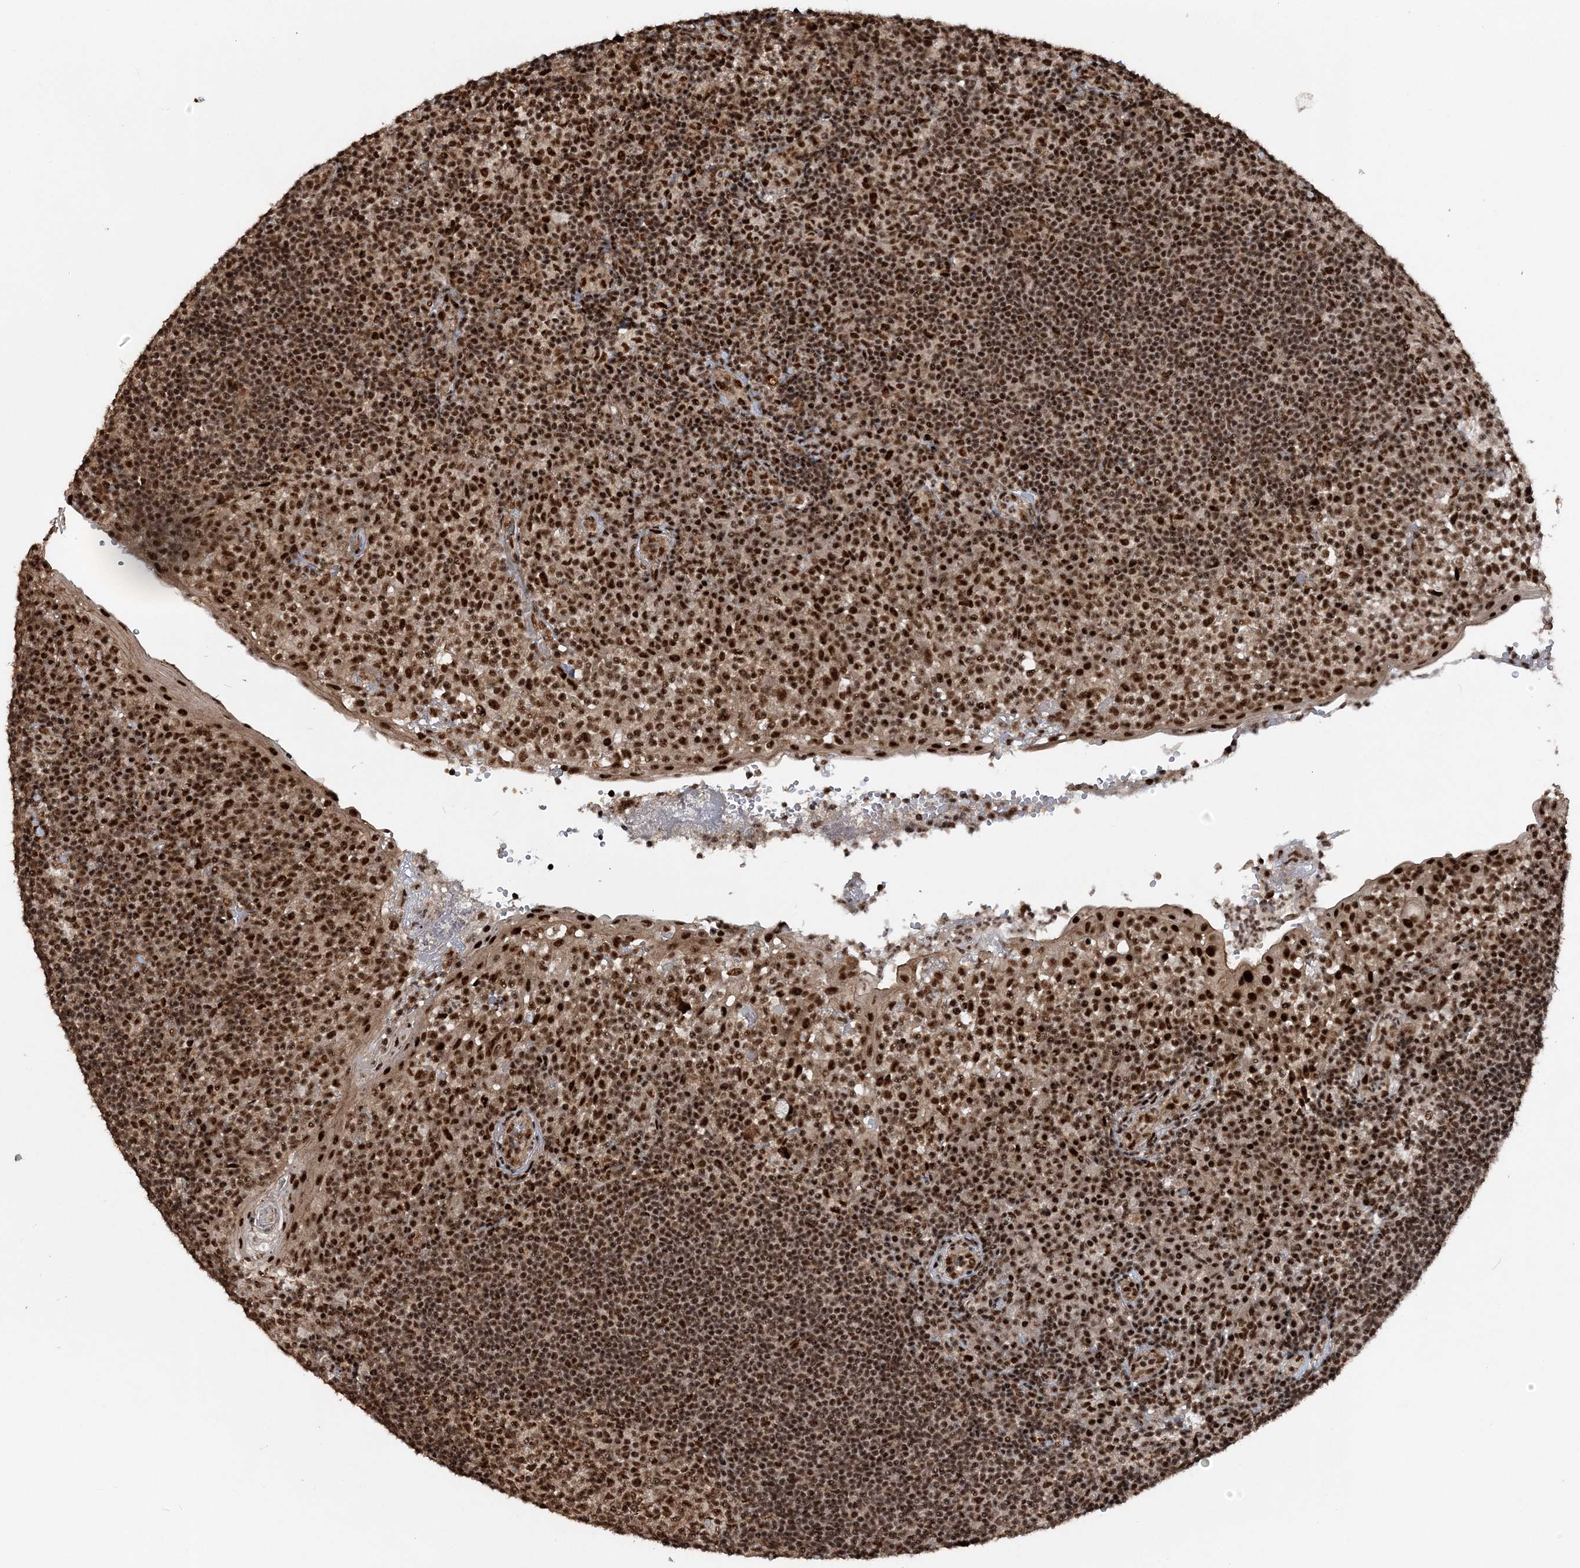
{"staining": {"intensity": "strong", "quantity": ">75%", "location": "nuclear"}, "tissue": "tonsil", "cell_type": "Germinal center cells", "image_type": "normal", "snomed": [{"axis": "morphology", "description": "Normal tissue, NOS"}, {"axis": "topography", "description": "Tonsil"}], "caption": "High-power microscopy captured an immunohistochemistry photomicrograph of benign tonsil, revealing strong nuclear positivity in approximately >75% of germinal center cells. (Brightfield microscopy of DAB IHC at high magnification).", "gene": "EXOSC8", "patient": {"sex": "female", "age": 40}}